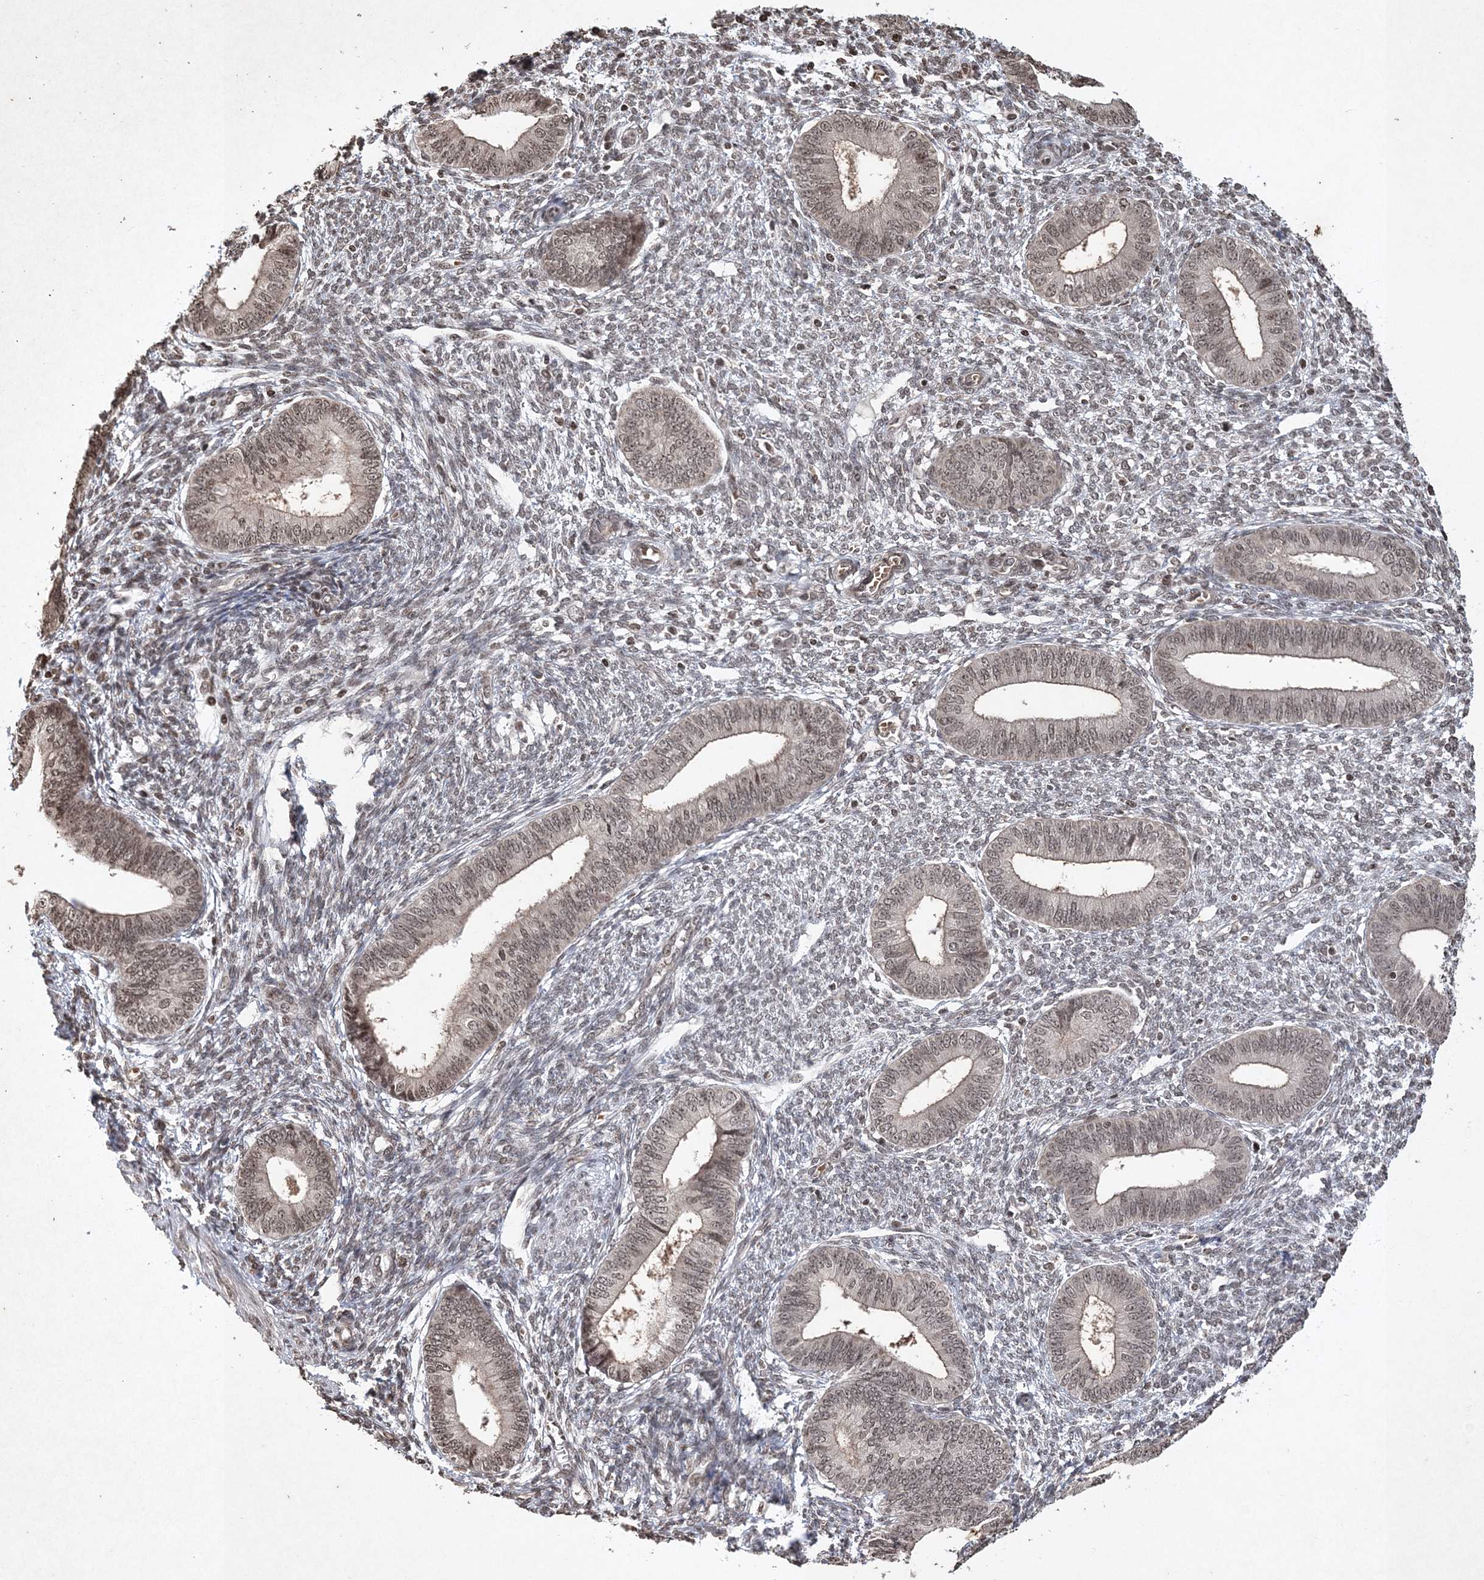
{"staining": {"intensity": "weak", "quantity": "<25%", "location": "nuclear"}, "tissue": "endometrium", "cell_type": "Cells in endometrial stroma", "image_type": "normal", "snomed": [{"axis": "morphology", "description": "Normal tissue, NOS"}, {"axis": "topography", "description": "Endometrium"}], "caption": "Histopathology image shows no protein positivity in cells in endometrial stroma of benign endometrium. The staining was performed using DAB (3,3'-diaminobenzidine) to visualize the protein expression in brown, while the nuclei were stained in blue with hematoxylin (Magnification: 20x).", "gene": "NEDD9", "patient": {"sex": "female", "age": 46}}